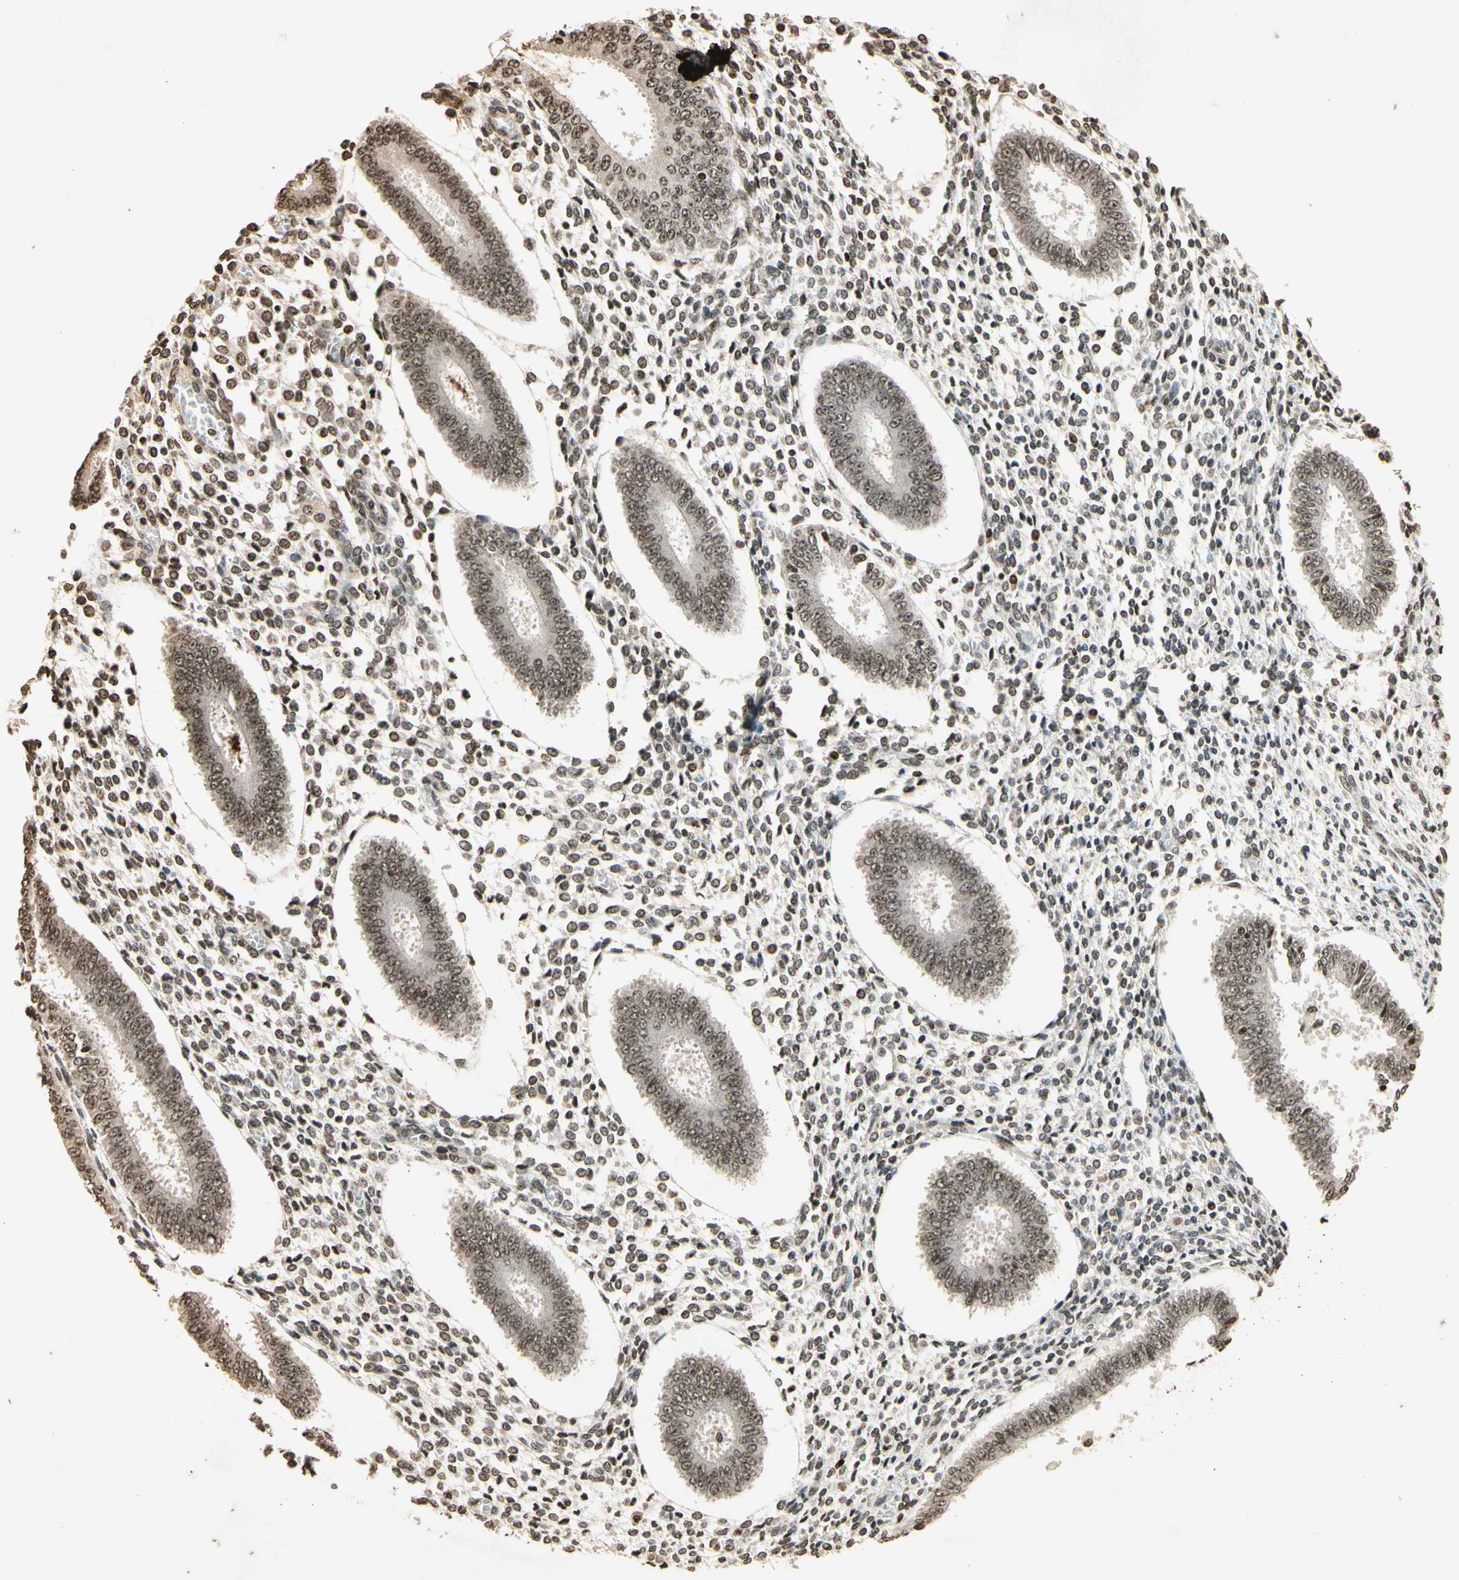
{"staining": {"intensity": "weak", "quantity": "25%-75%", "location": "nuclear"}, "tissue": "endometrium", "cell_type": "Cells in endometrial stroma", "image_type": "normal", "snomed": [{"axis": "morphology", "description": "Normal tissue, NOS"}, {"axis": "topography", "description": "Endometrium"}], "caption": "Brown immunohistochemical staining in benign endometrium demonstrates weak nuclear expression in approximately 25%-75% of cells in endometrial stroma.", "gene": "TOP1", "patient": {"sex": "female", "age": 35}}